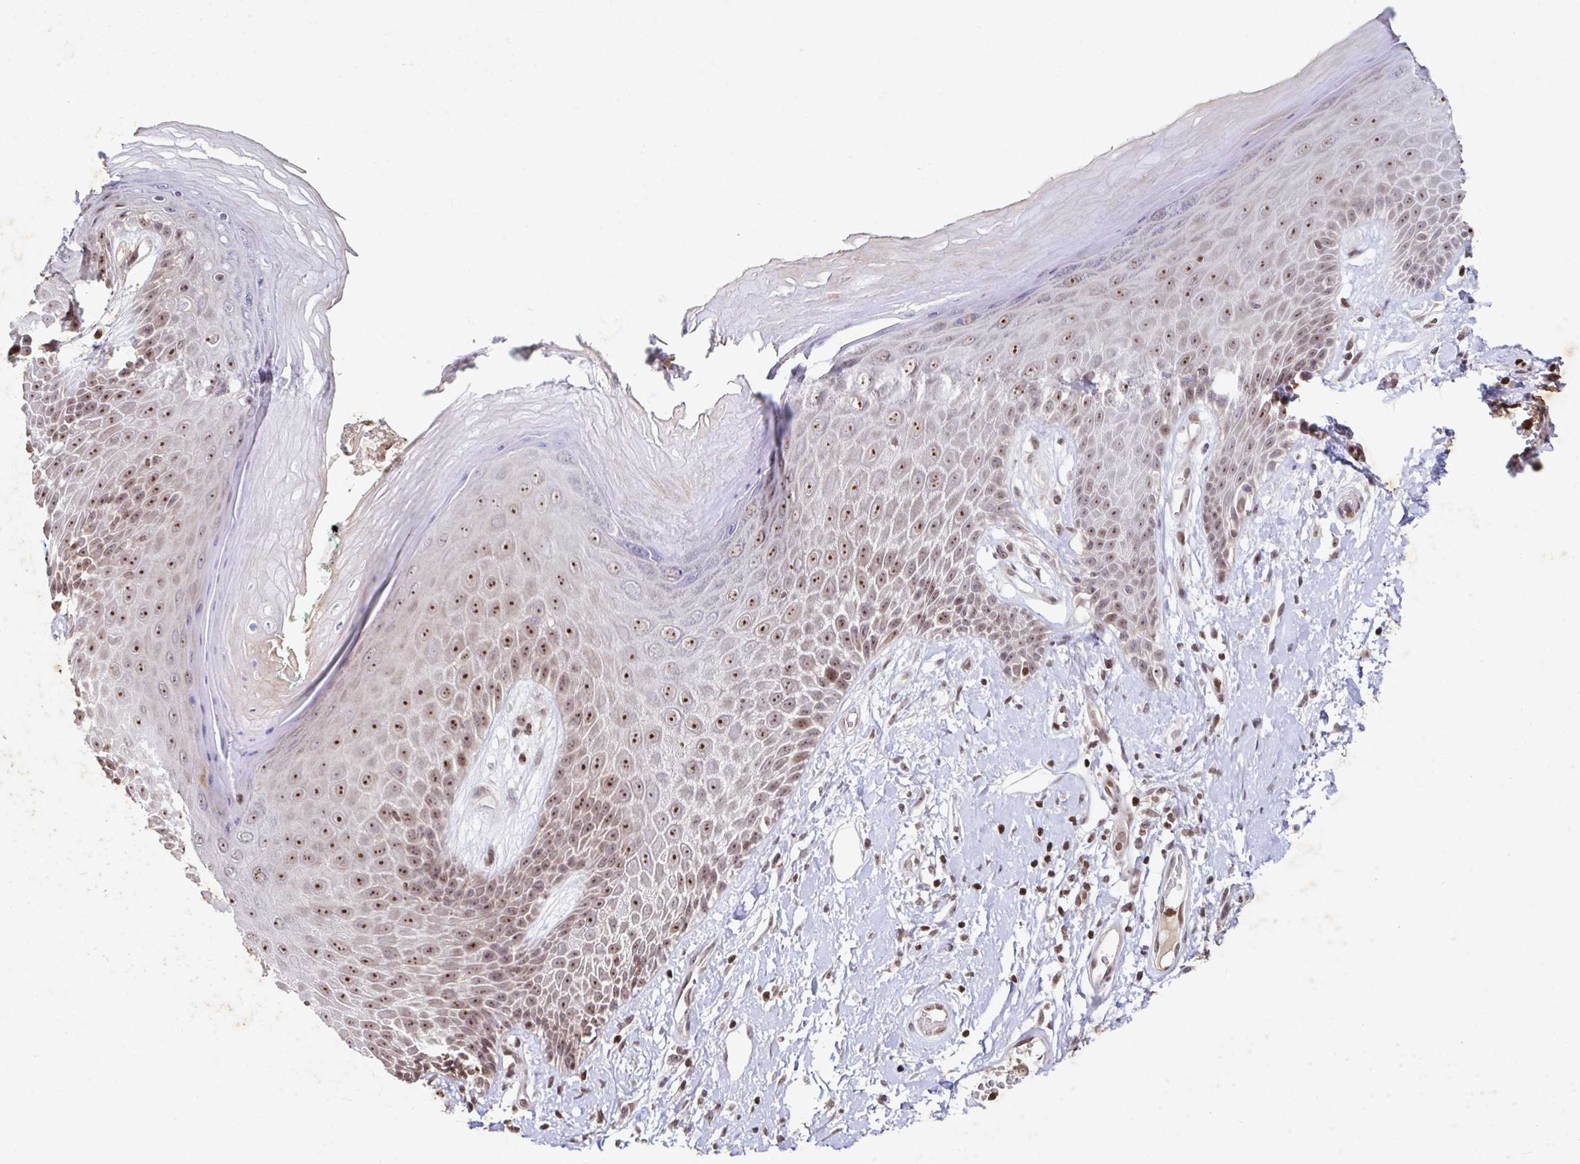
{"staining": {"intensity": "moderate", "quantity": ">75%", "location": "nuclear"}, "tissue": "skin", "cell_type": "Epidermal cells", "image_type": "normal", "snomed": [{"axis": "morphology", "description": "Normal tissue, NOS"}, {"axis": "topography", "description": "Anal"}, {"axis": "topography", "description": "Peripheral nerve tissue"}], "caption": "Immunohistochemical staining of normal human skin displays >75% levels of moderate nuclear protein expression in approximately >75% of epidermal cells.", "gene": "C19orf53", "patient": {"sex": "male", "age": 78}}